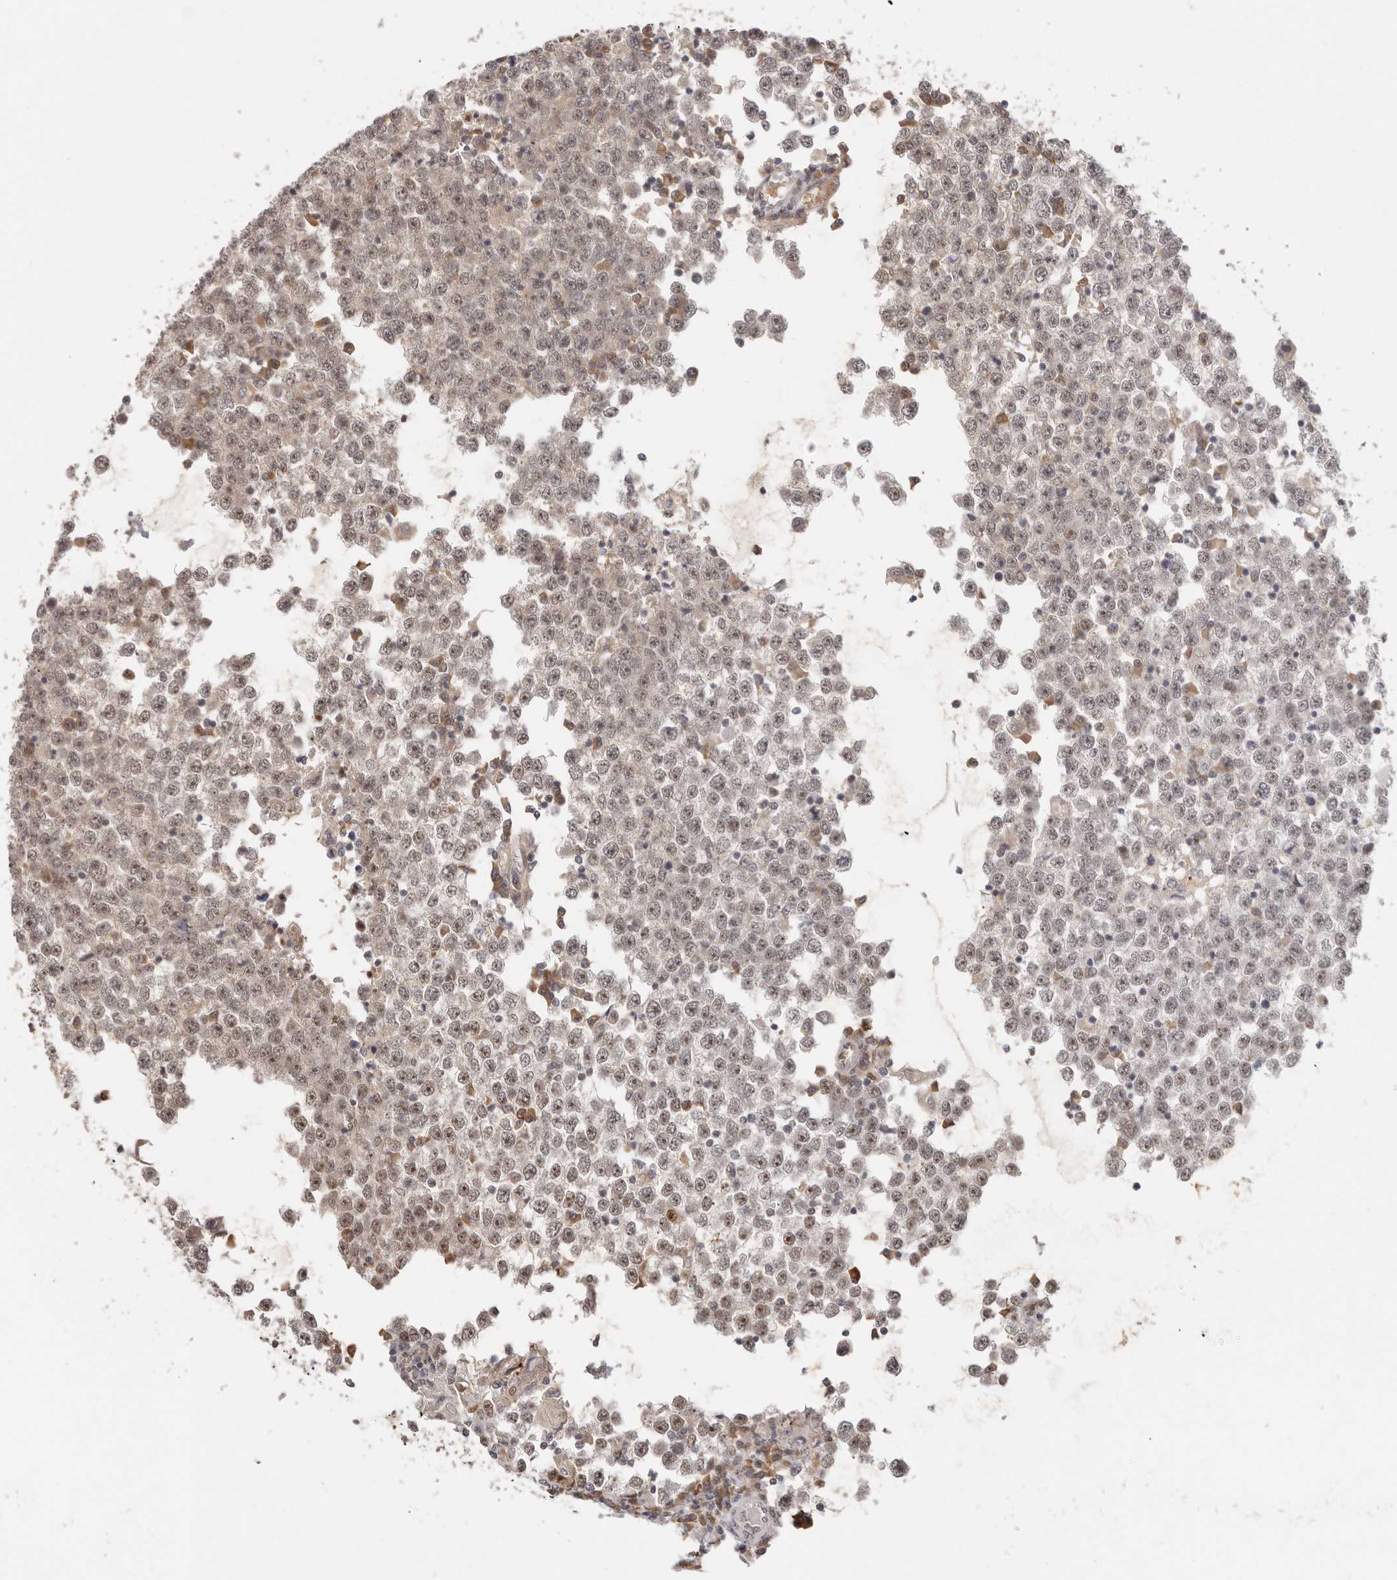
{"staining": {"intensity": "moderate", "quantity": ">75%", "location": "cytoplasmic/membranous,nuclear"}, "tissue": "testis cancer", "cell_type": "Tumor cells", "image_type": "cancer", "snomed": [{"axis": "morphology", "description": "Seminoma, NOS"}, {"axis": "topography", "description": "Testis"}], "caption": "Immunohistochemical staining of seminoma (testis) reveals medium levels of moderate cytoplasmic/membranous and nuclear protein expression in about >75% of tumor cells. The protein is shown in brown color, while the nuclei are stained blue.", "gene": "LARP7", "patient": {"sex": "male", "age": 65}}